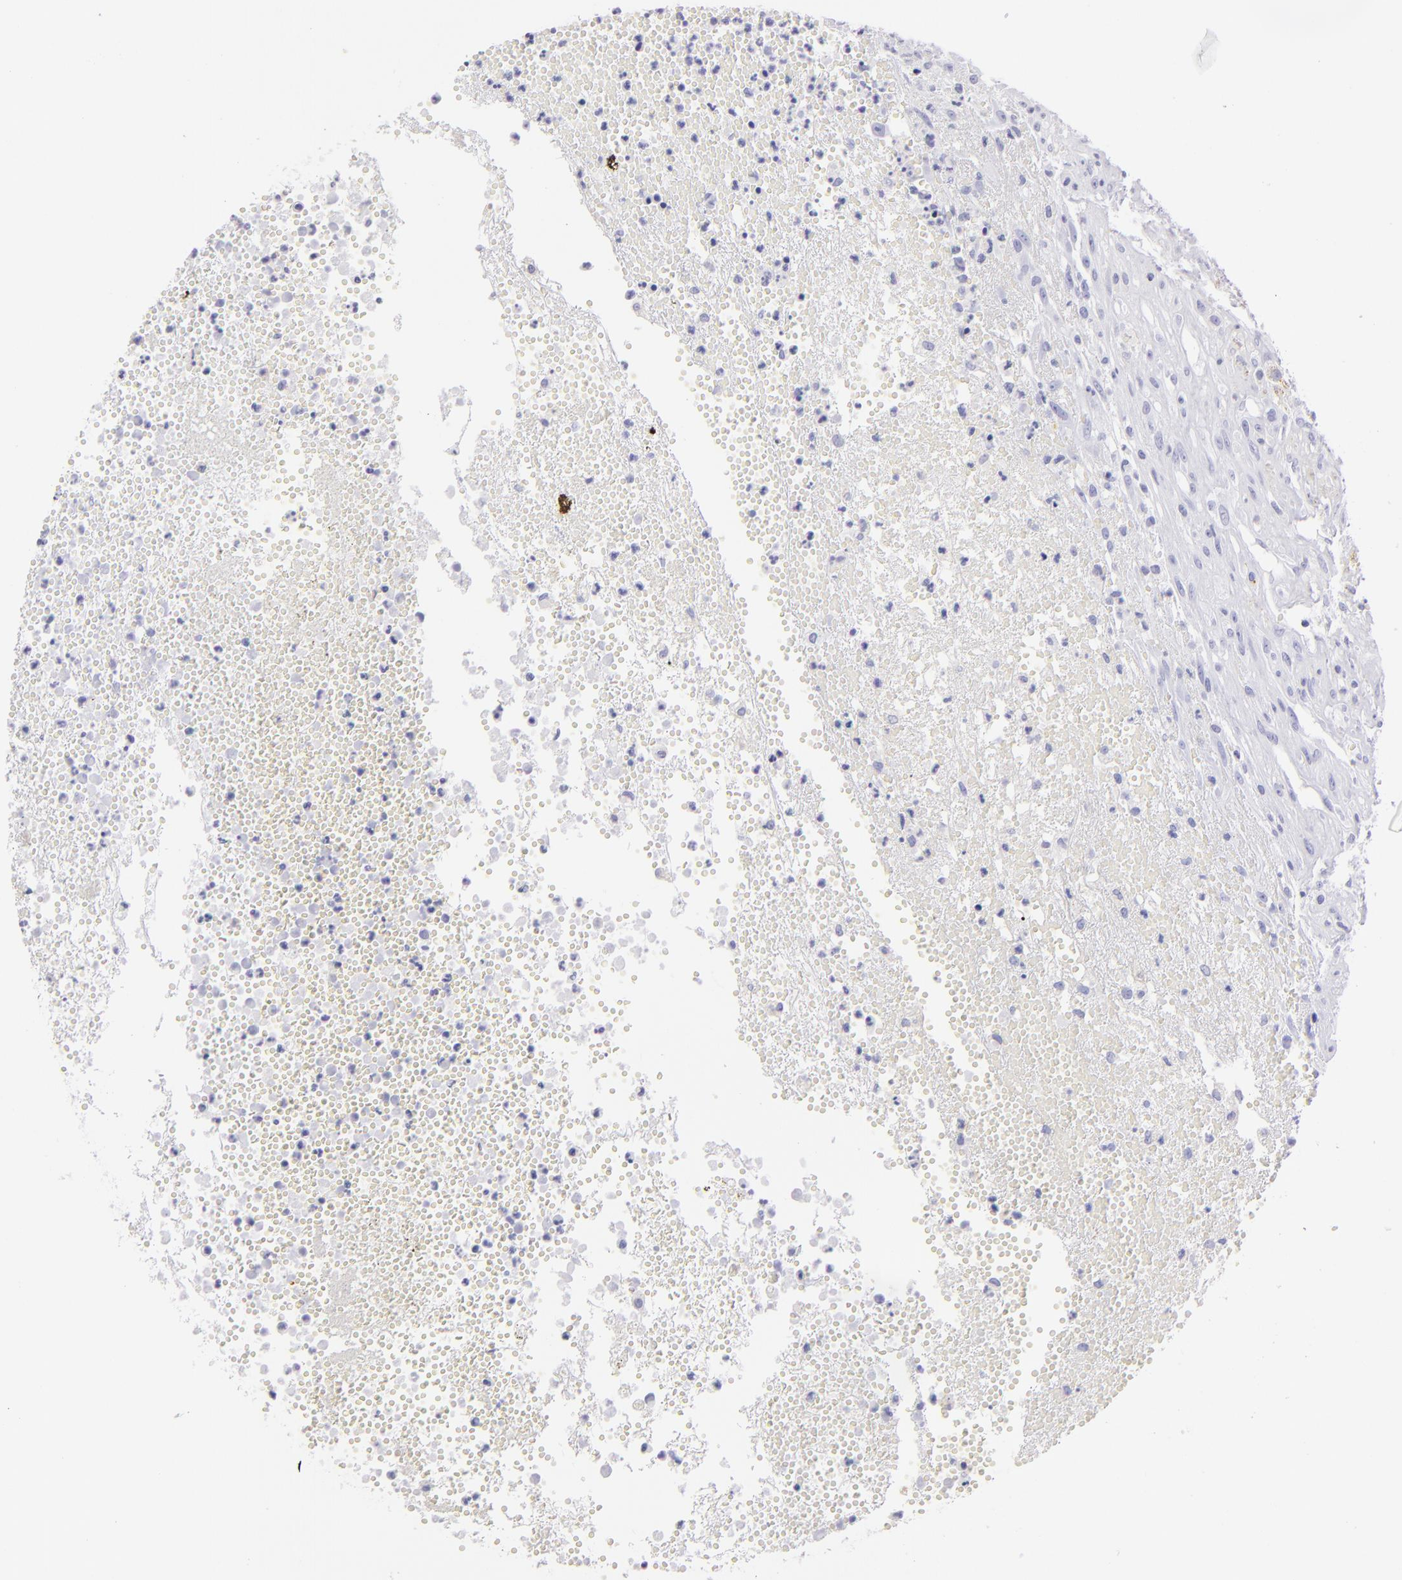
{"staining": {"intensity": "negative", "quantity": "none", "location": "none"}, "tissue": "glioma", "cell_type": "Tumor cells", "image_type": "cancer", "snomed": [{"axis": "morphology", "description": "Glioma, malignant, High grade"}, {"axis": "topography", "description": "Brain"}], "caption": "Immunohistochemistry of human malignant glioma (high-grade) reveals no expression in tumor cells.", "gene": "FLG", "patient": {"sex": "male", "age": 66}}